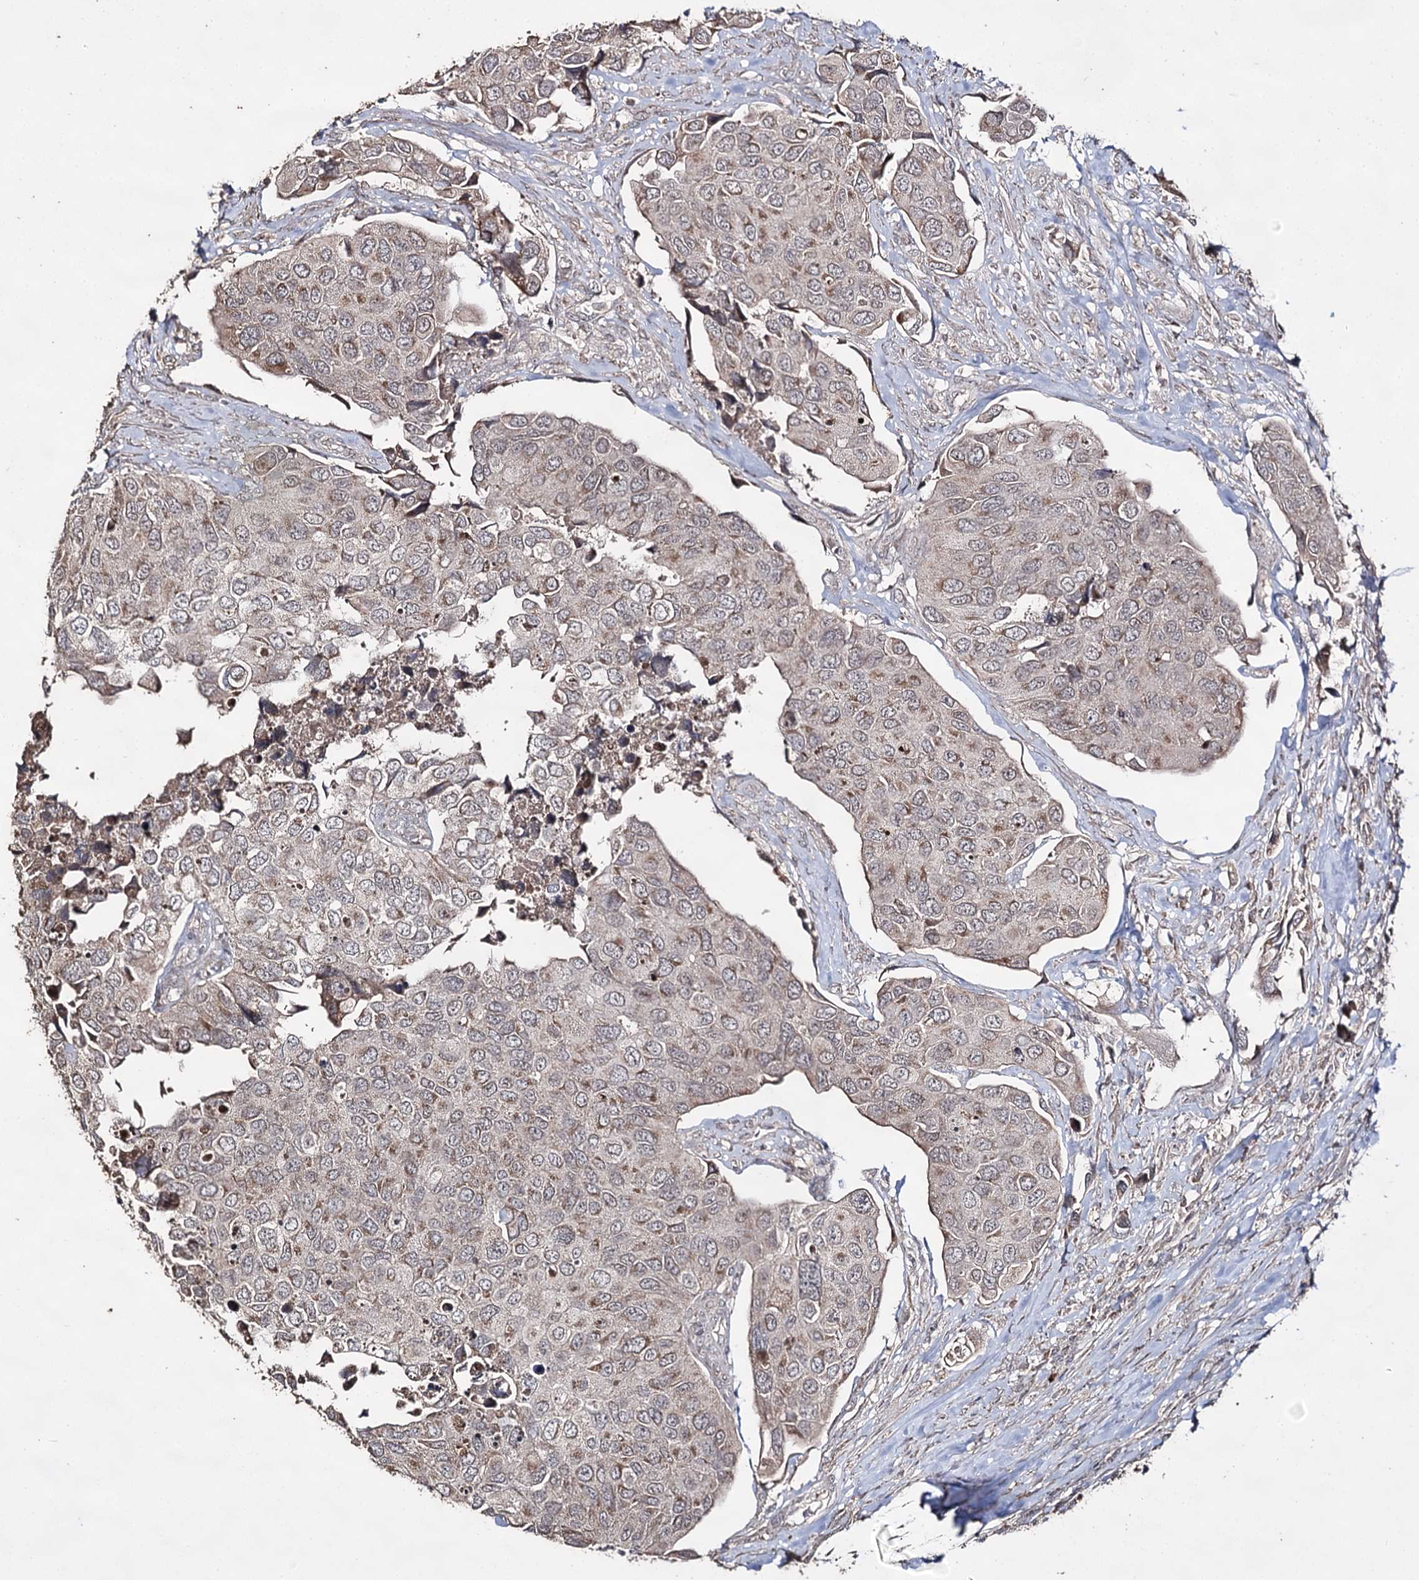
{"staining": {"intensity": "moderate", "quantity": "25%-75%", "location": "cytoplasmic/membranous"}, "tissue": "urothelial cancer", "cell_type": "Tumor cells", "image_type": "cancer", "snomed": [{"axis": "morphology", "description": "Urothelial carcinoma, High grade"}, {"axis": "topography", "description": "Urinary bladder"}], "caption": "Human urothelial carcinoma (high-grade) stained with a protein marker reveals moderate staining in tumor cells.", "gene": "ACTR6", "patient": {"sex": "male", "age": 74}}